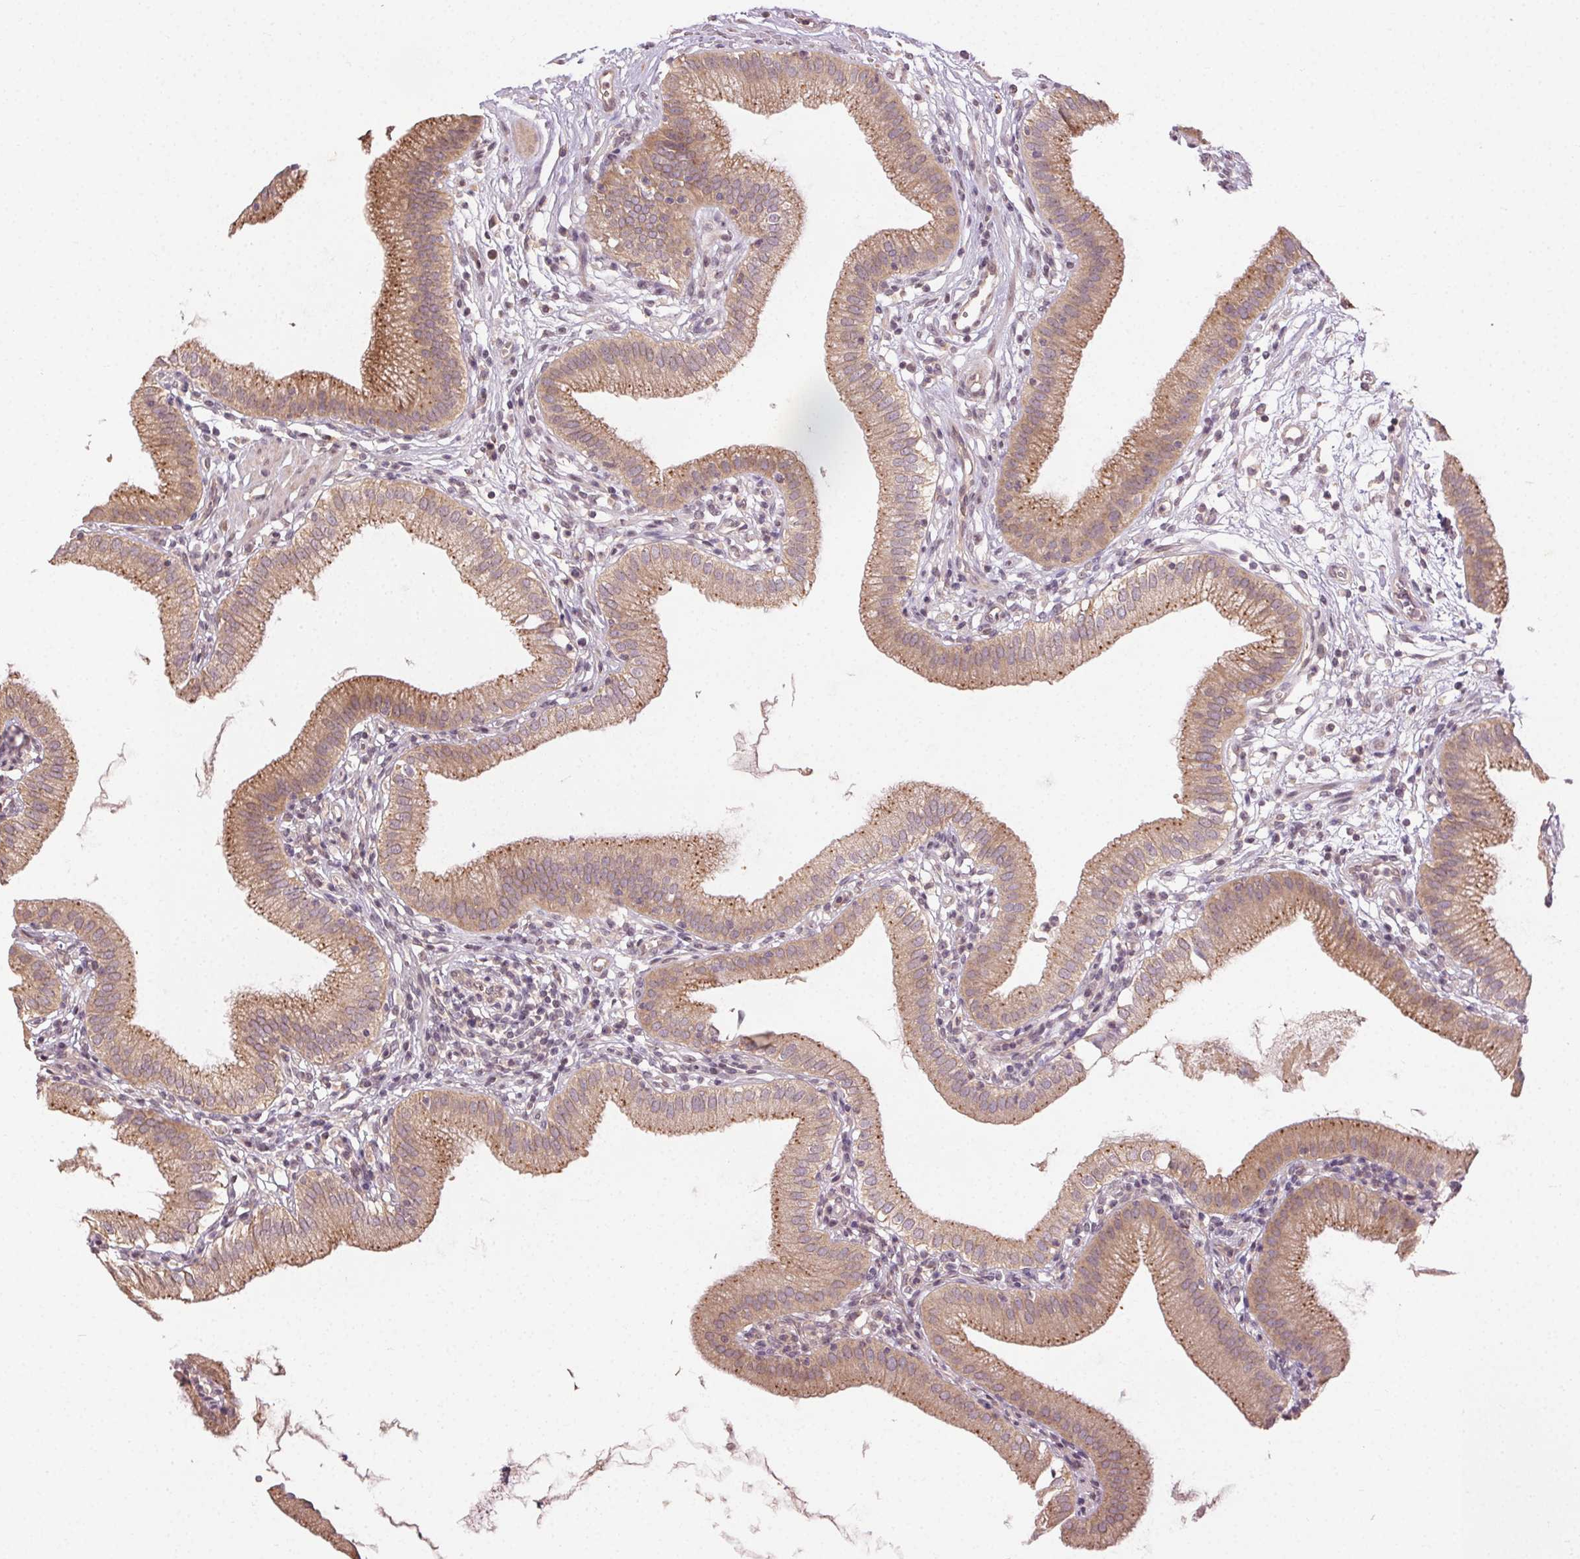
{"staining": {"intensity": "moderate", "quantity": ">75%", "location": "cytoplasmic/membranous"}, "tissue": "gallbladder", "cell_type": "Glandular cells", "image_type": "normal", "snomed": [{"axis": "morphology", "description": "Normal tissue, NOS"}, {"axis": "topography", "description": "Gallbladder"}], "caption": "Glandular cells reveal medium levels of moderate cytoplasmic/membranous expression in about >75% of cells in benign human gallbladder.", "gene": "ATP1B3", "patient": {"sex": "female", "age": 65}}